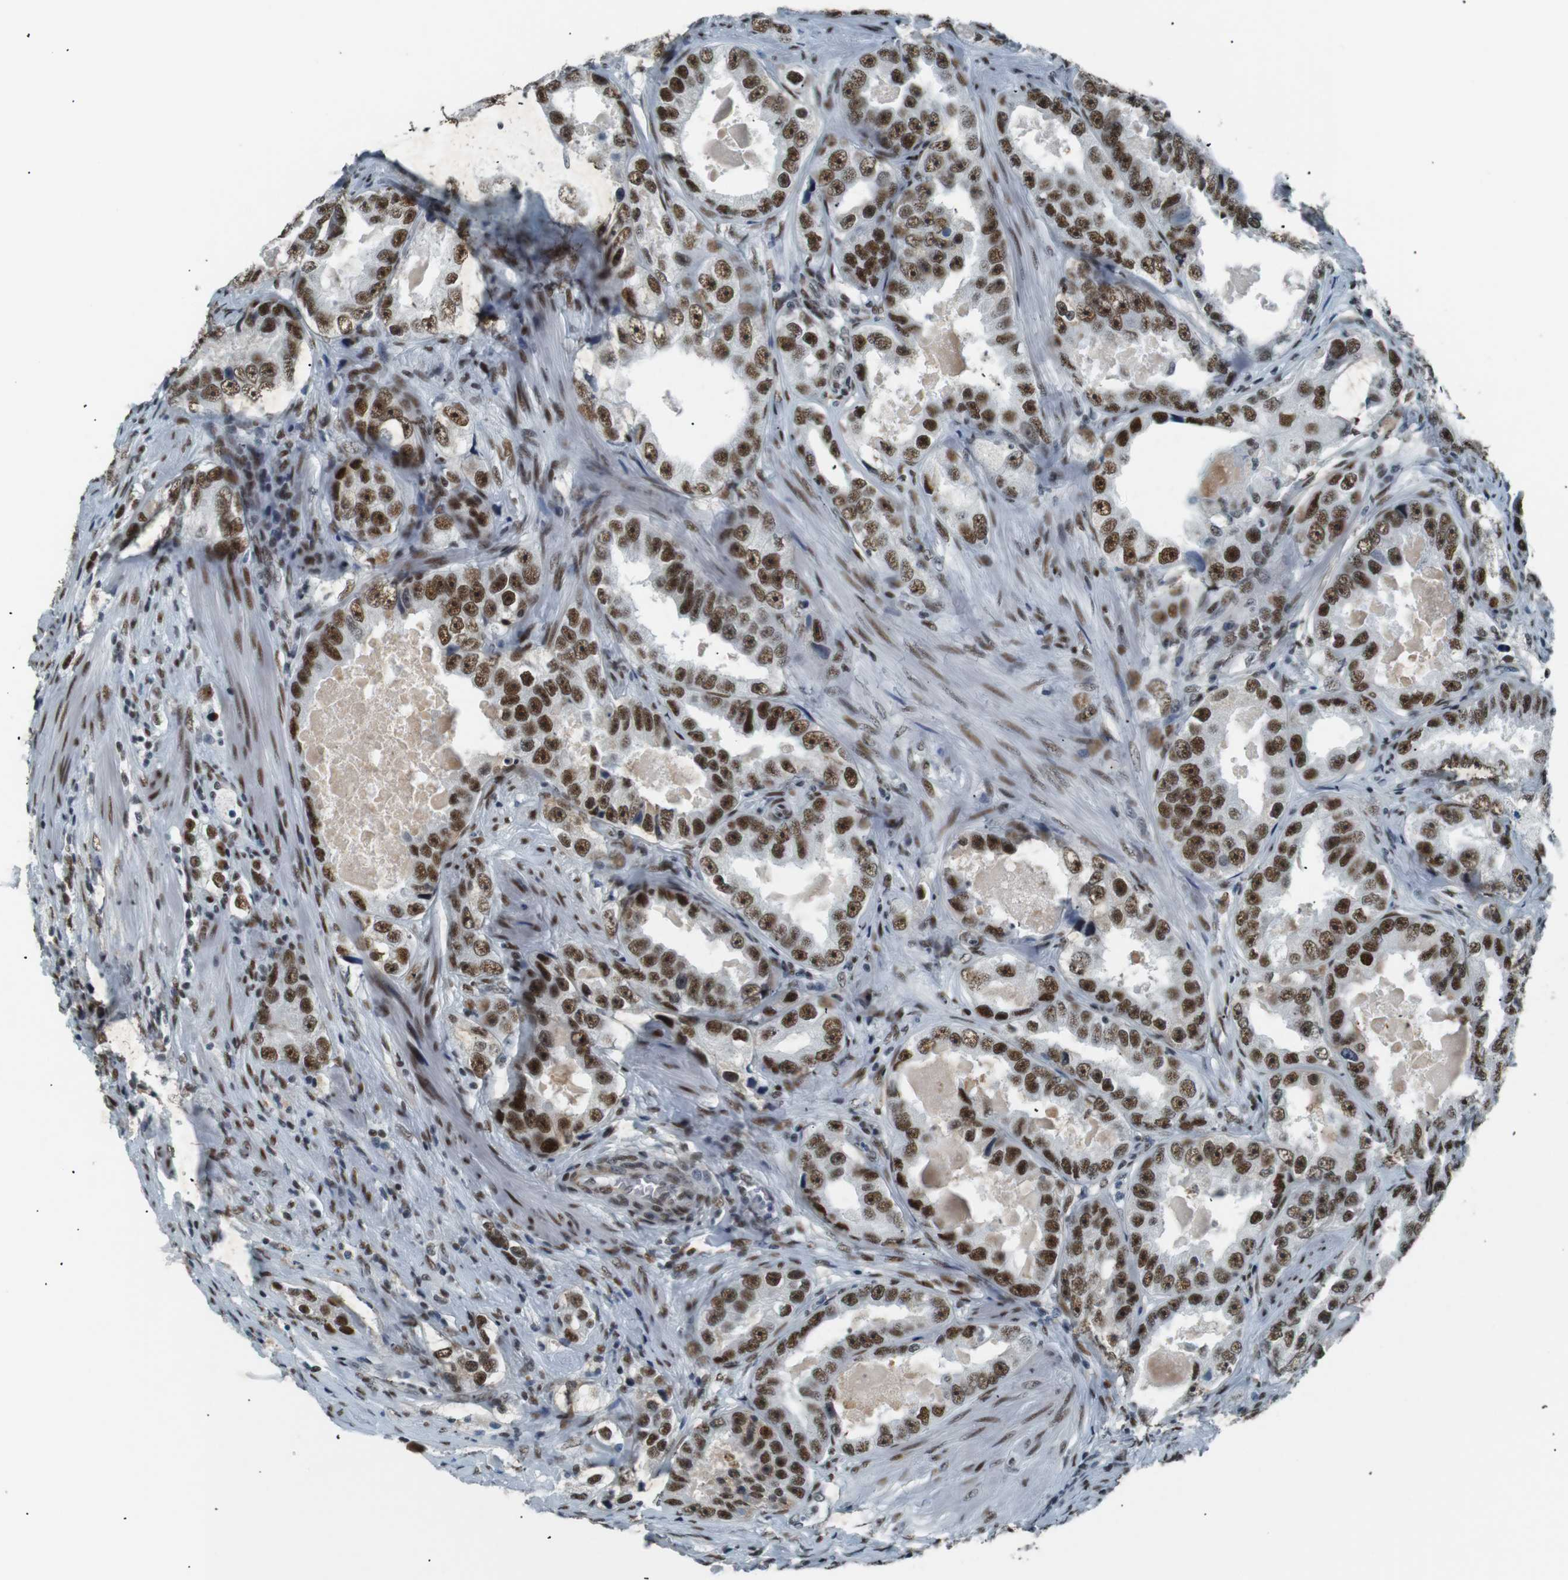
{"staining": {"intensity": "strong", "quantity": ">75%", "location": "nuclear"}, "tissue": "prostate cancer", "cell_type": "Tumor cells", "image_type": "cancer", "snomed": [{"axis": "morphology", "description": "Adenocarcinoma, High grade"}, {"axis": "topography", "description": "Prostate"}], "caption": "A high-resolution histopathology image shows immunohistochemistry staining of prostate cancer, which shows strong nuclear expression in approximately >75% of tumor cells.", "gene": "HEXIM1", "patient": {"sex": "male", "age": 63}}